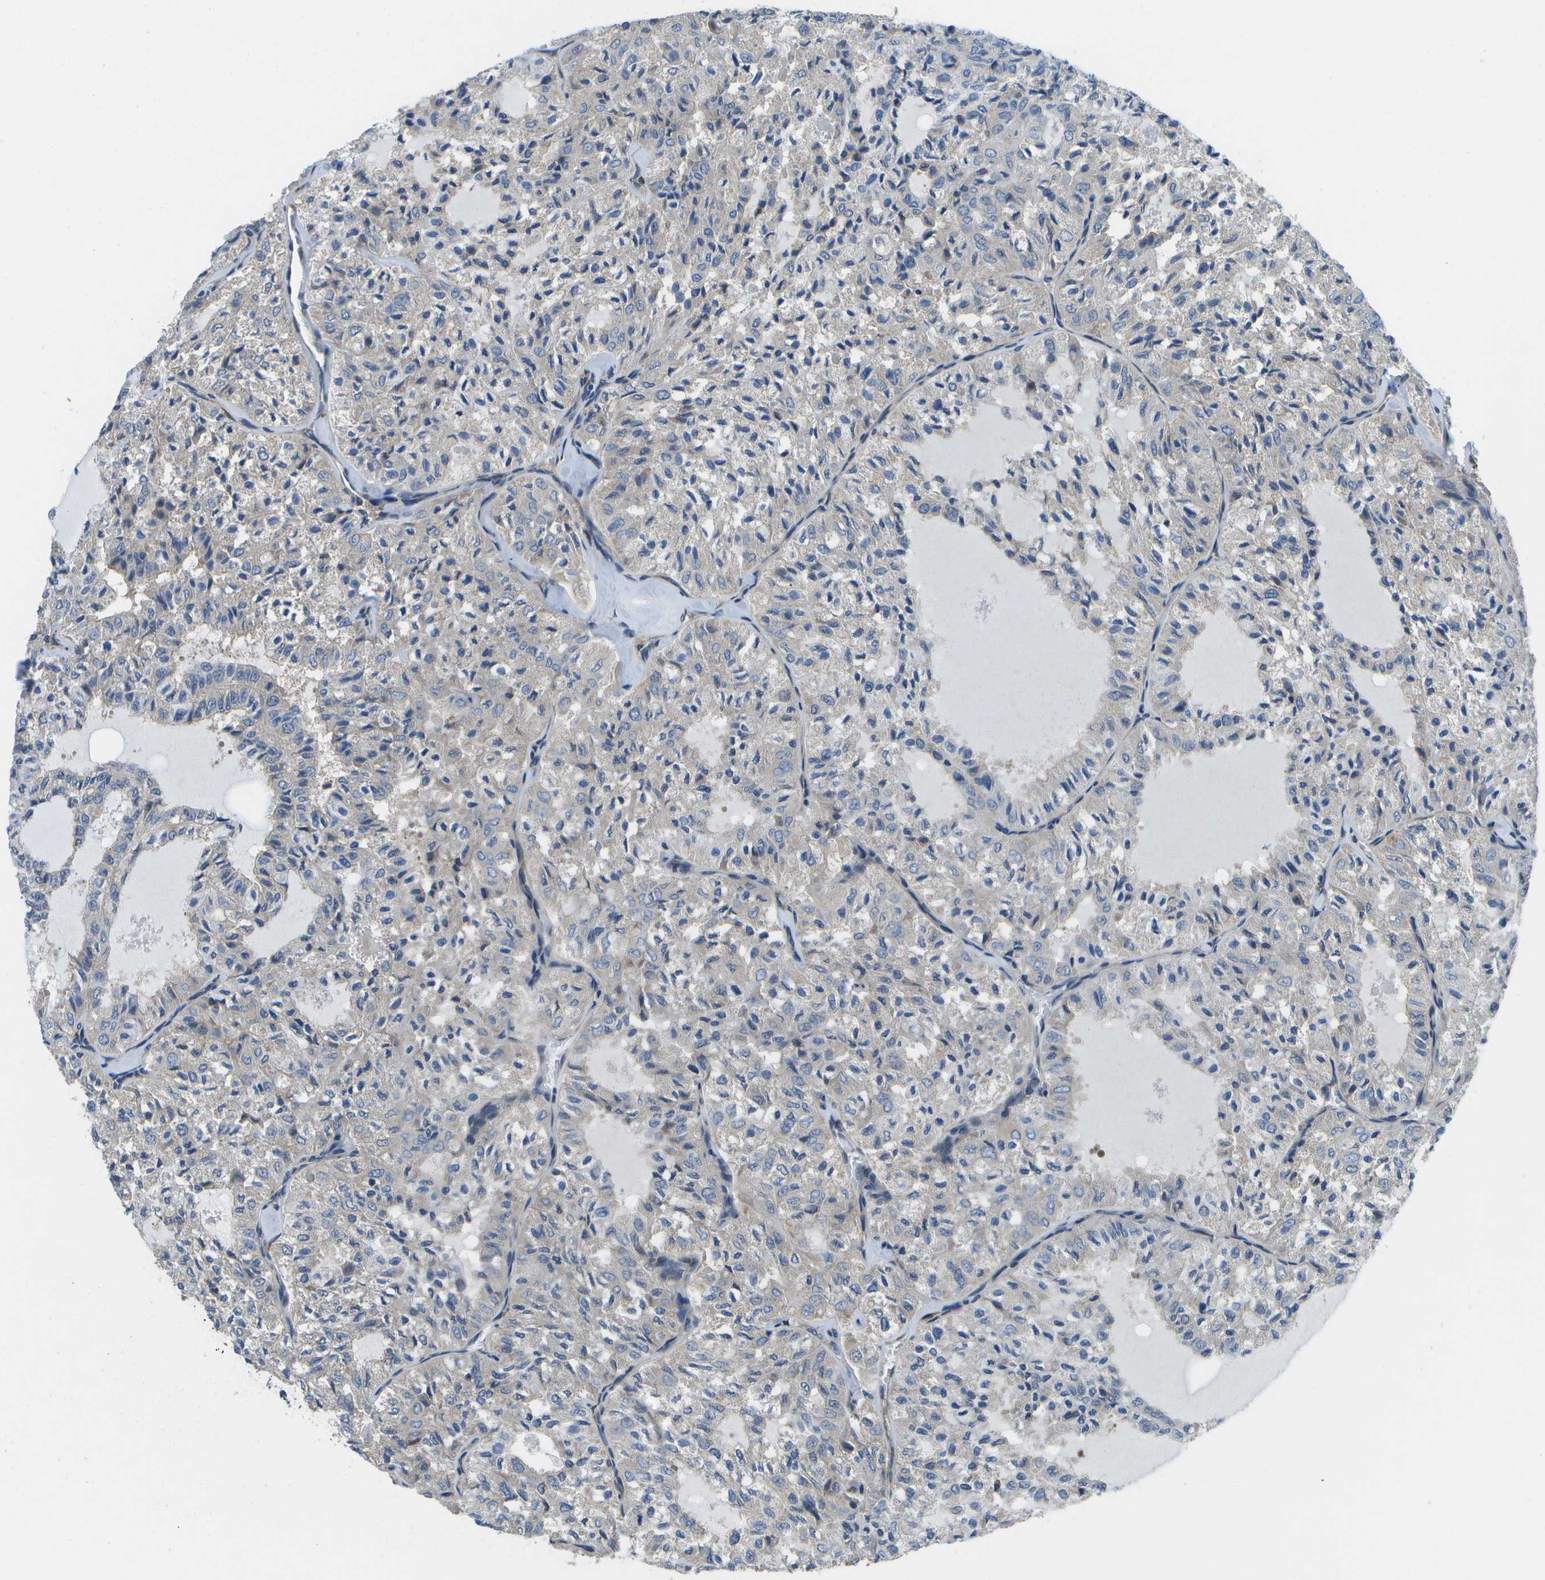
{"staining": {"intensity": "negative", "quantity": "none", "location": "none"}, "tissue": "thyroid cancer", "cell_type": "Tumor cells", "image_type": "cancer", "snomed": [{"axis": "morphology", "description": "Follicular adenoma carcinoma, NOS"}, {"axis": "topography", "description": "Thyroid gland"}], "caption": "IHC histopathology image of neoplastic tissue: human thyroid cancer (follicular adenoma carcinoma) stained with DAB demonstrates no significant protein positivity in tumor cells.", "gene": "P3H1", "patient": {"sex": "male", "age": 75}}